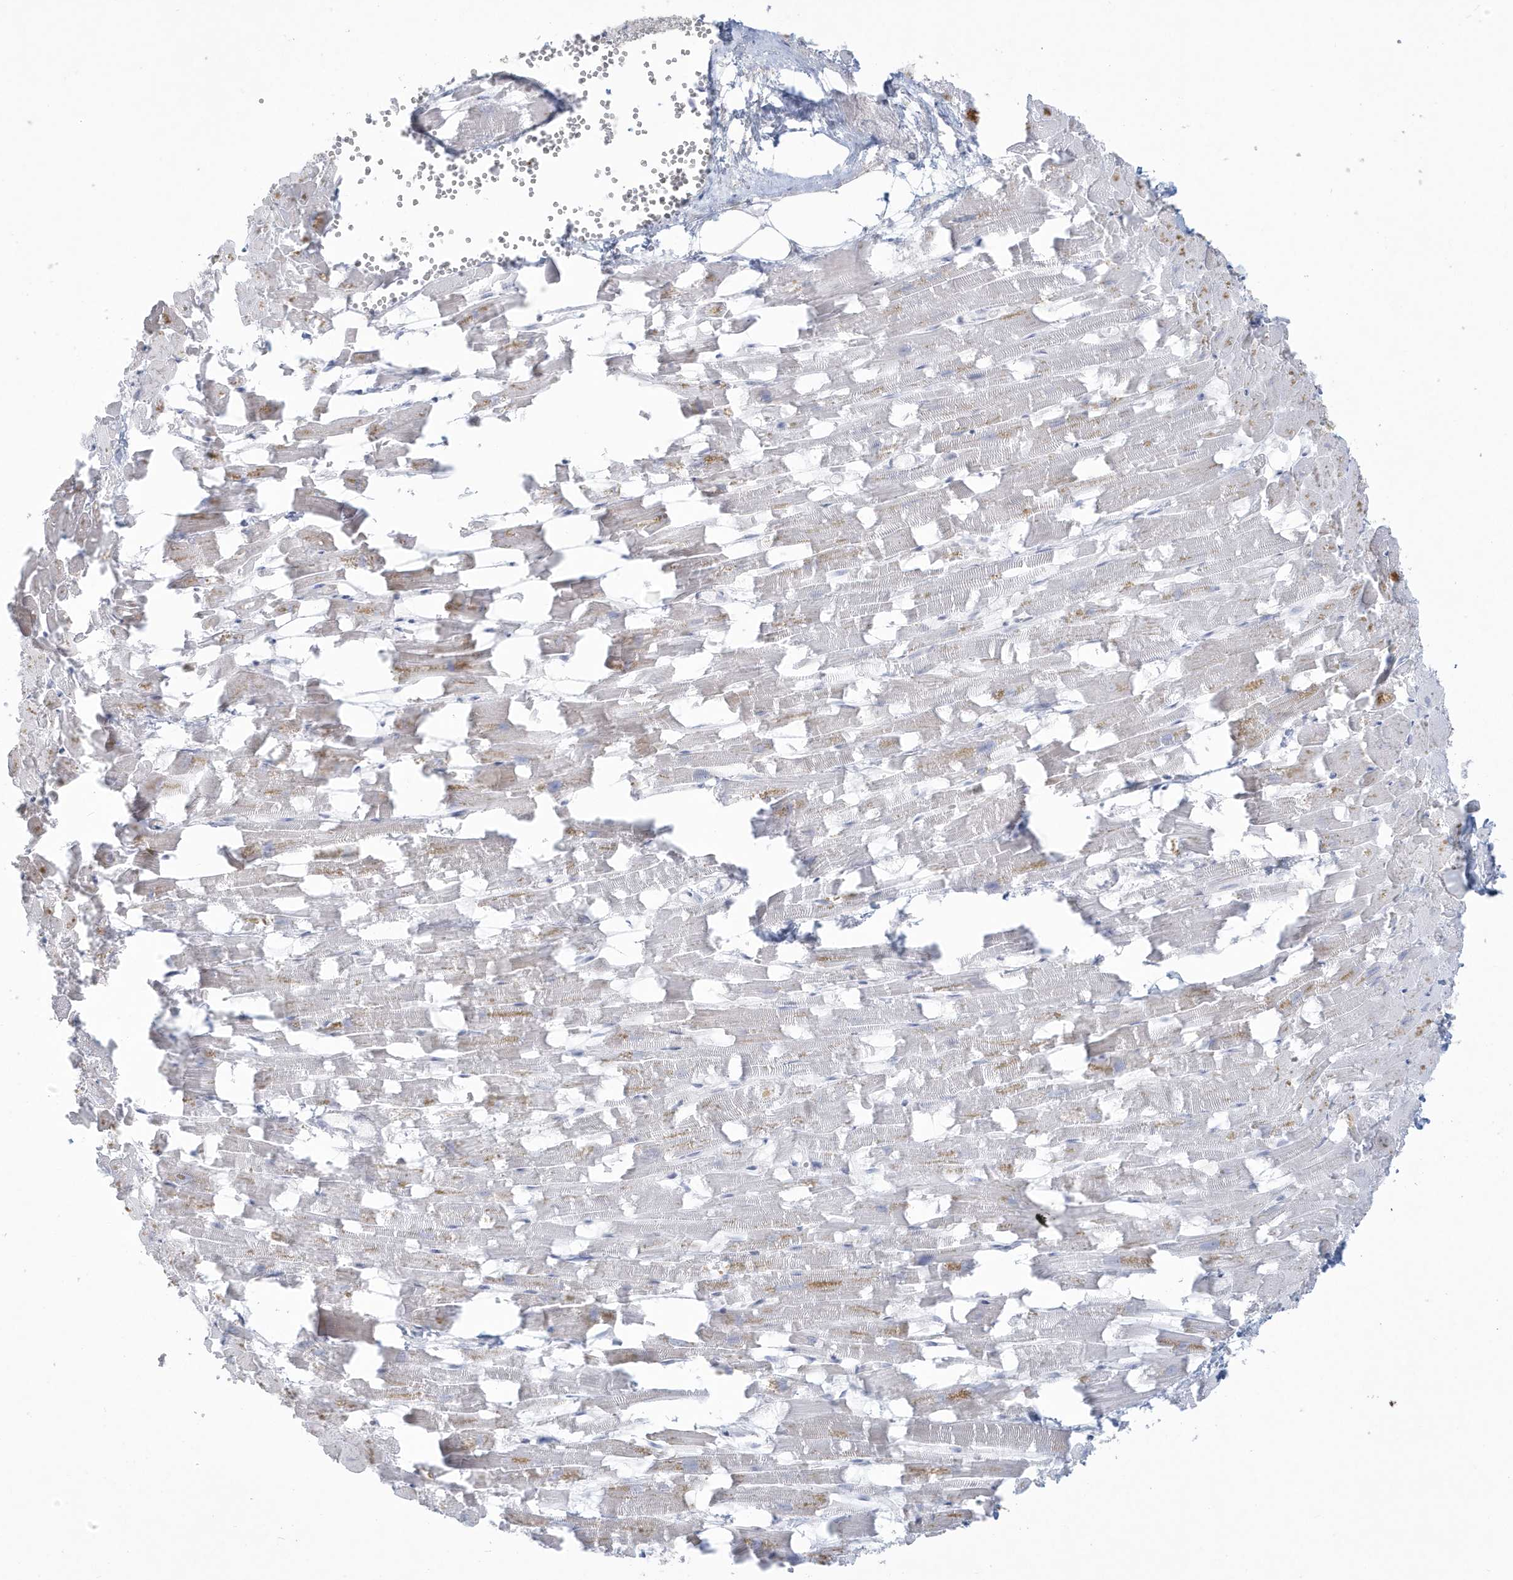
{"staining": {"intensity": "weak", "quantity": "<25%", "location": "cytoplasmic/membranous"}, "tissue": "heart muscle", "cell_type": "Cardiomyocytes", "image_type": "normal", "snomed": [{"axis": "morphology", "description": "Normal tissue, NOS"}, {"axis": "topography", "description": "Heart"}], "caption": "This is an immunohistochemistry photomicrograph of unremarkable human heart muscle. There is no expression in cardiomyocytes.", "gene": "HERC6", "patient": {"sex": "female", "age": 64}}